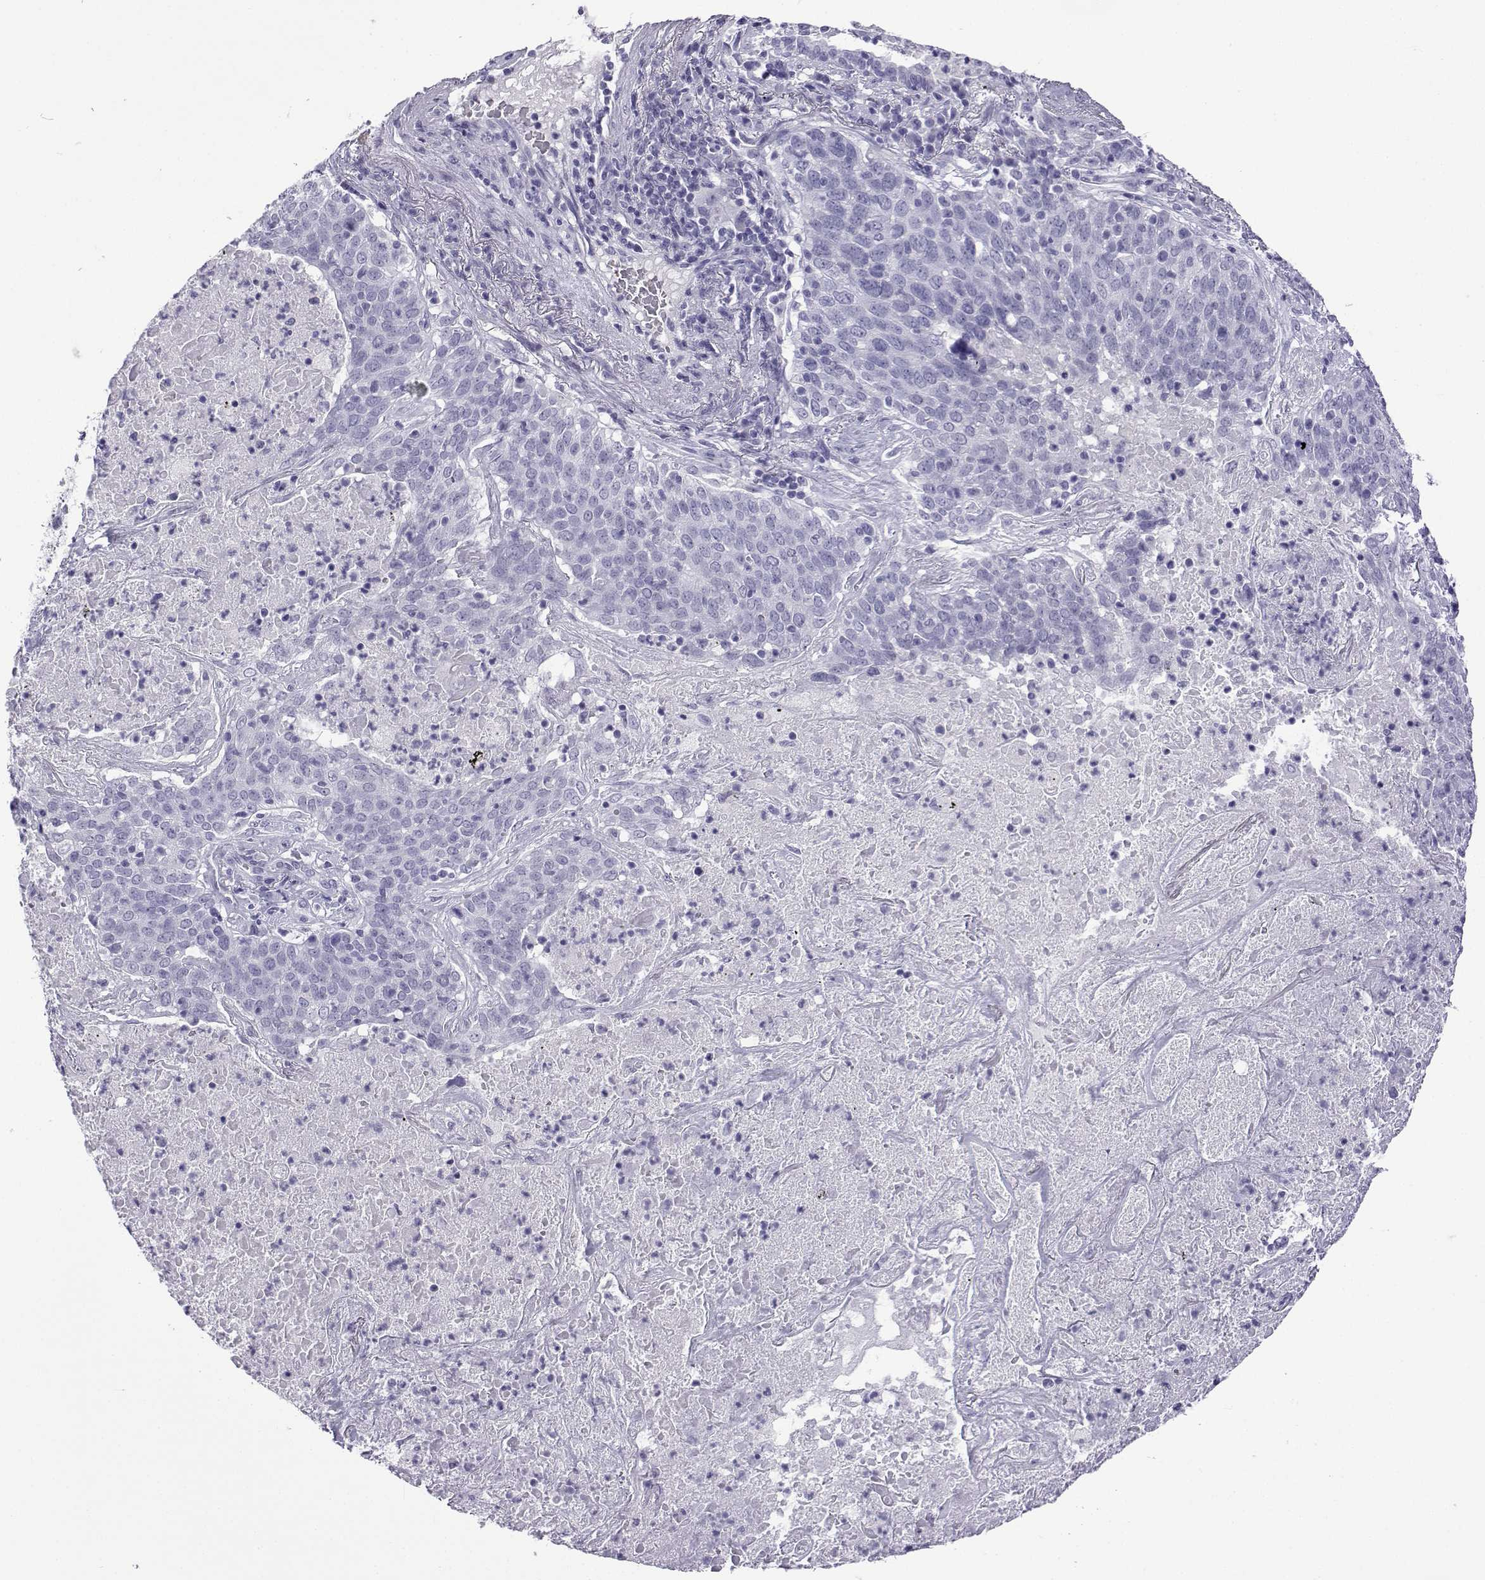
{"staining": {"intensity": "negative", "quantity": "none", "location": "none"}, "tissue": "lung cancer", "cell_type": "Tumor cells", "image_type": "cancer", "snomed": [{"axis": "morphology", "description": "Squamous cell carcinoma, NOS"}, {"axis": "topography", "description": "Lung"}], "caption": "An image of lung cancer stained for a protein demonstrates no brown staining in tumor cells.", "gene": "ACTL7A", "patient": {"sex": "male", "age": 82}}